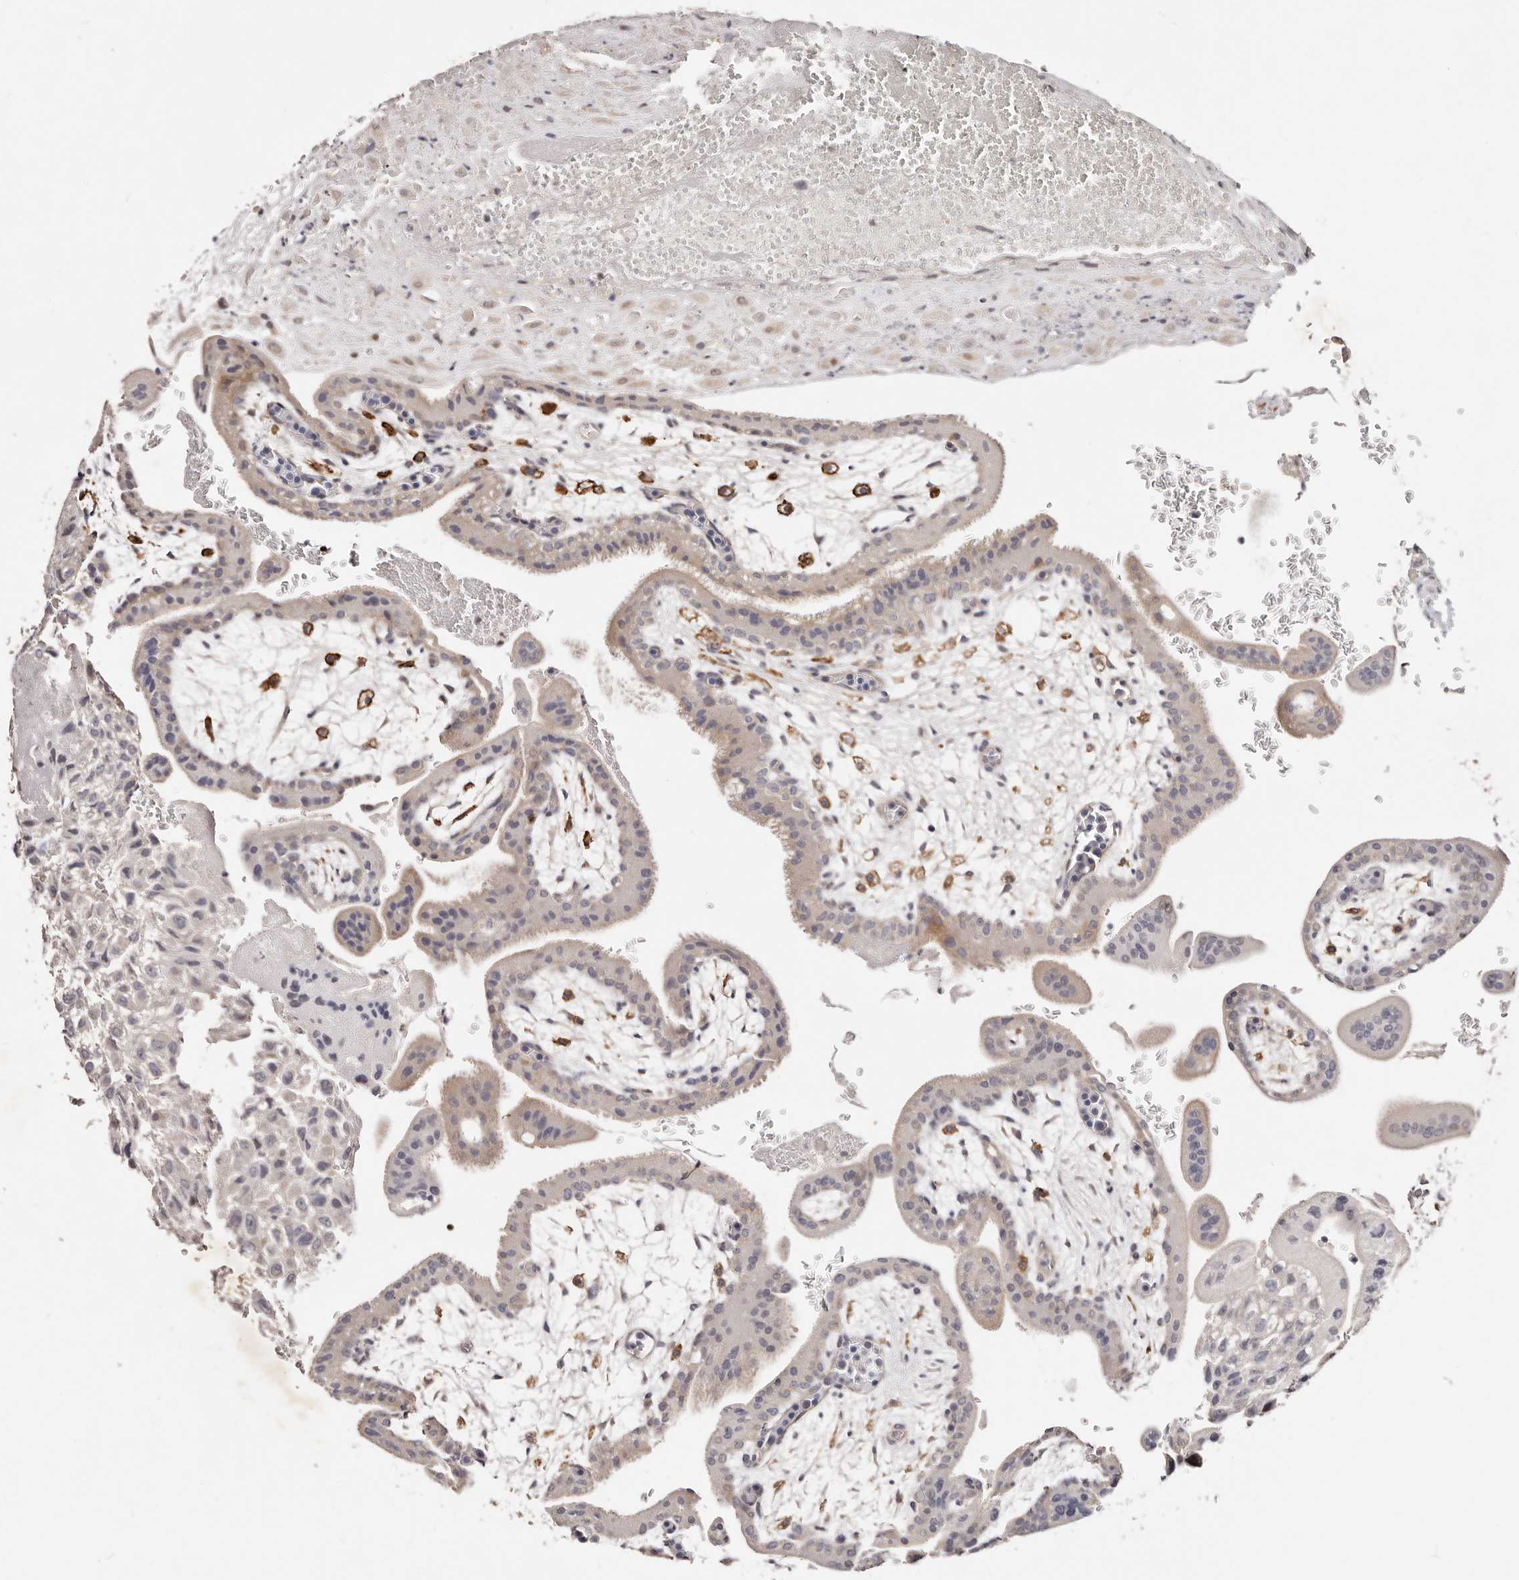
{"staining": {"intensity": "negative", "quantity": "none", "location": "none"}, "tissue": "placenta", "cell_type": "Decidual cells", "image_type": "normal", "snomed": [{"axis": "morphology", "description": "Normal tissue, NOS"}, {"axis": "topography", "description": "Placenta"}], "caption": "This is an IHC micrograph of unremarkable human placenta. There is no positivity in decidual cells.", "gene": "IQGAP3", "patient": {"sex": "female", "age": 35}}